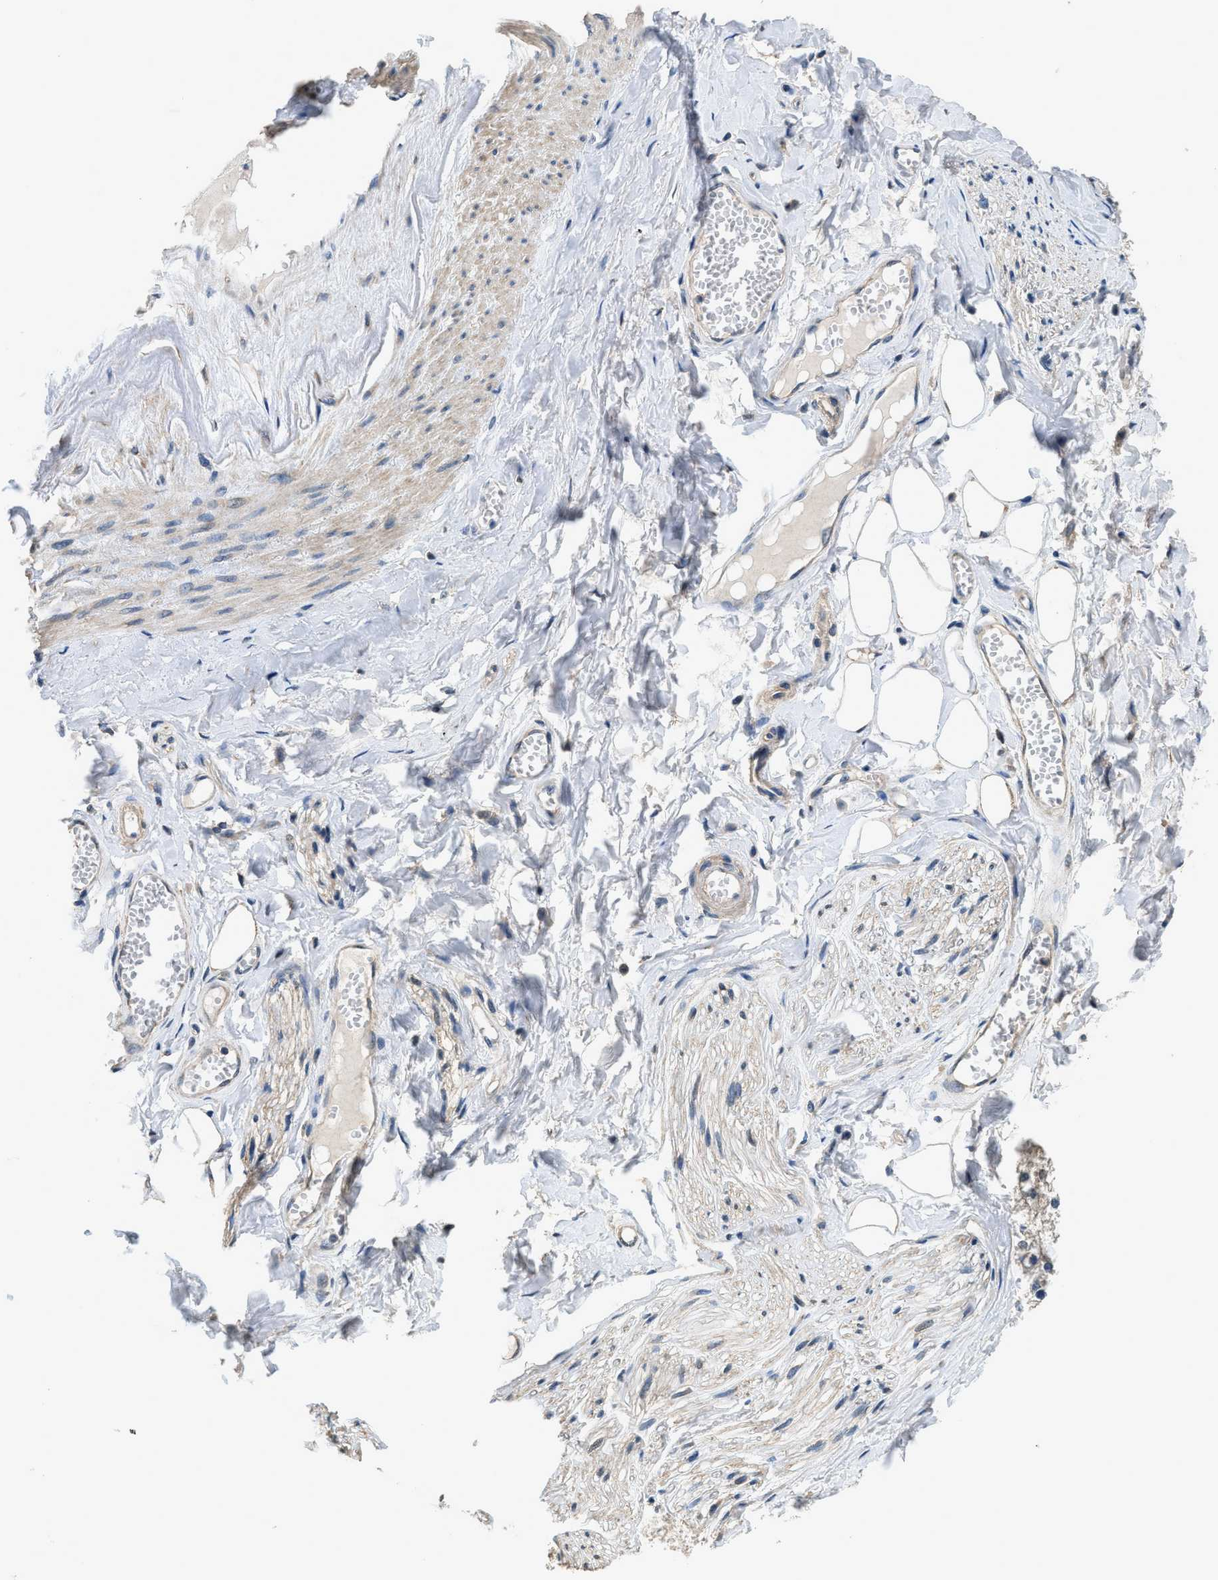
{"staining": {"intensity": "weak", "quantity": ">75%", "location": "cytoplasmic/membranous"}, "tissue": "adipose tissue", "cell_type": "Adipocytes", "image_type": "normal", "snomed": [{"axis": "morphology", "description": "Normal tissue, NOS"}, {"axis": "morphology", "description": "Inflammation, NOS"}, {"axis": "topography", "description": "Salivary gland"}, {"axis": "topography", "description": "Peripheral nerve tissue"}], "caption": "DAB (3,3'-diaminobenzidine) immunohistochemical staining of unremarkable human adipose tissue displays weak cytoplasmic/membranous protein positivity in about >75% of adipocytes. (Stains: DAB (3,3'-diaminobenzidine) in brown, nuclei in blue, Microscopy: brightfield microscopy at high magnification).", "gene": "SSH2", "patient": {"sex": "female", "age": 75}}